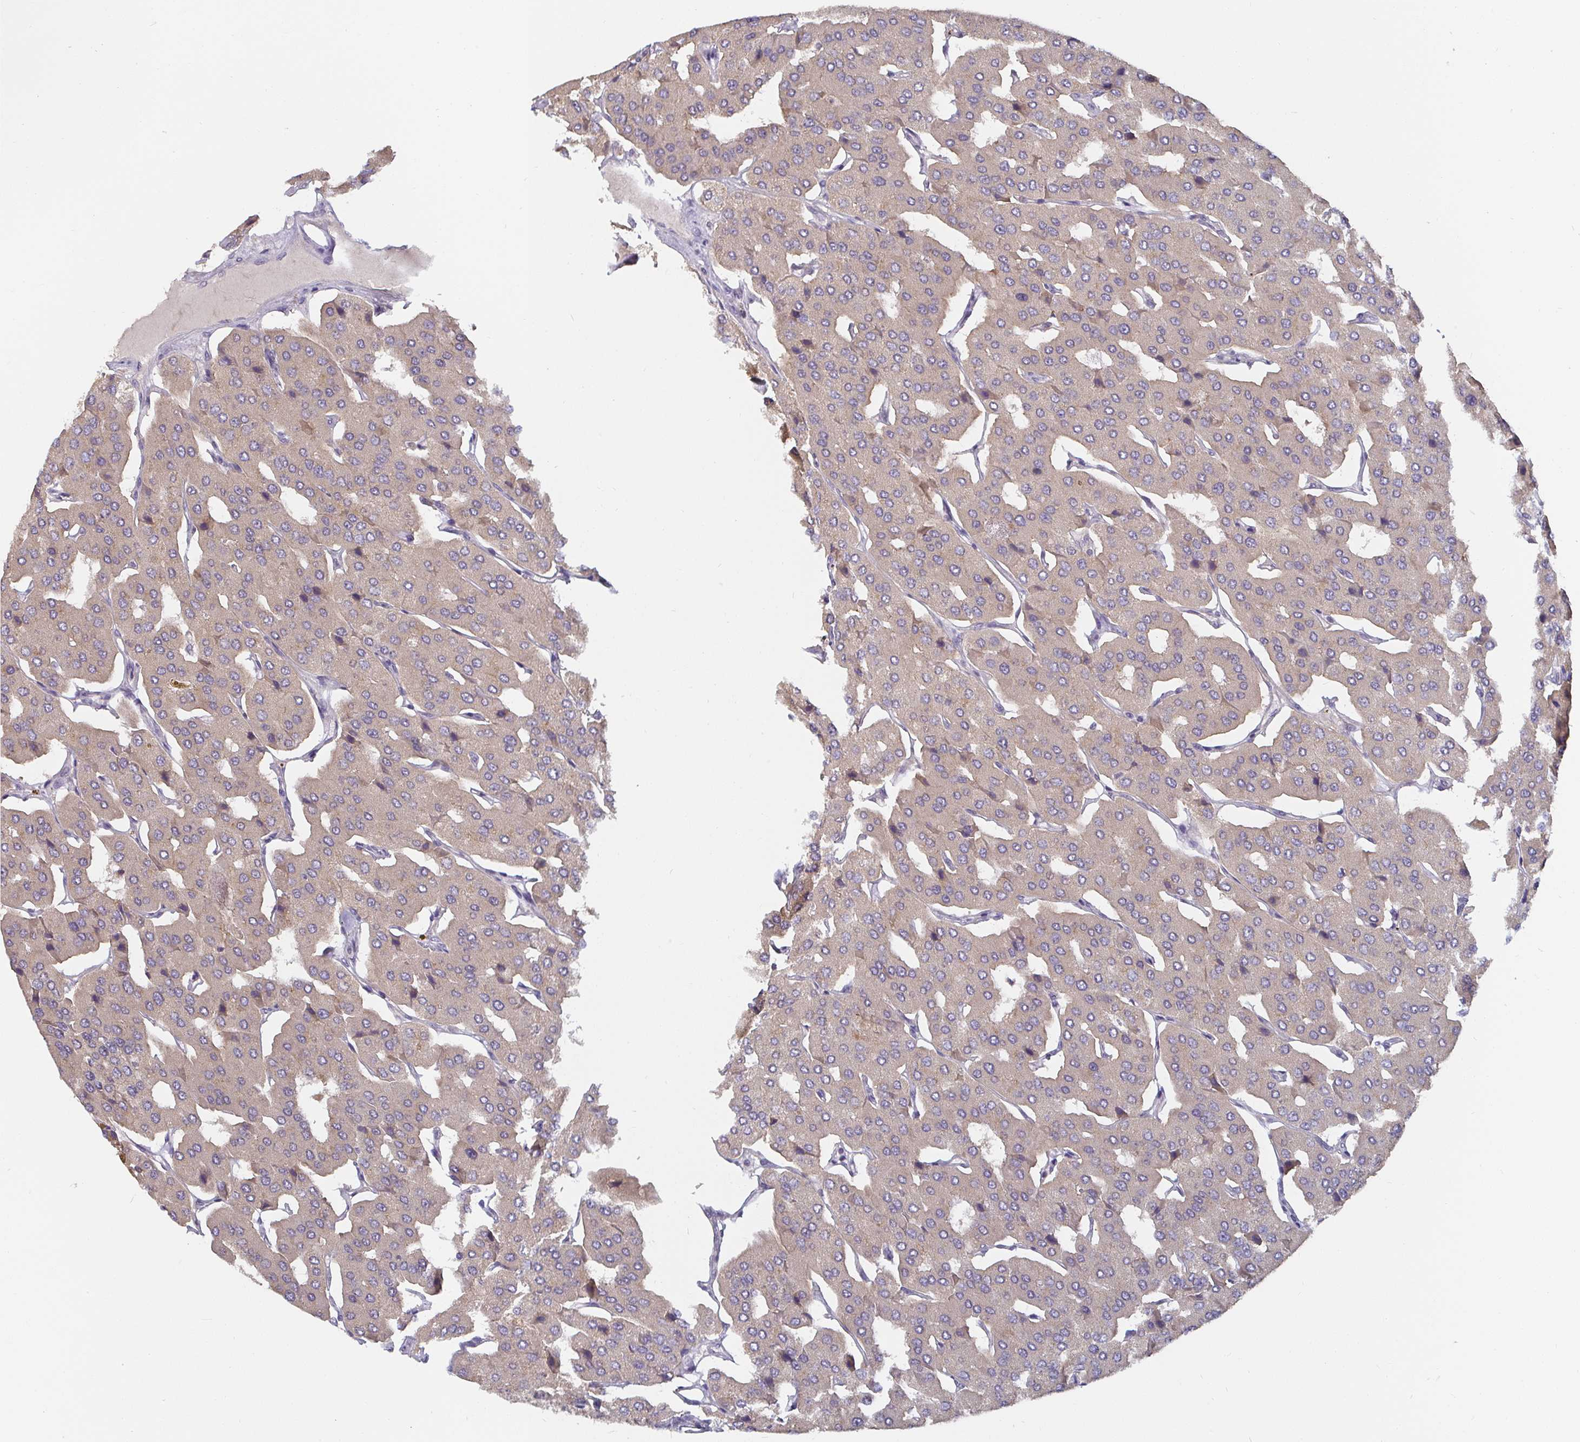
{"staining": {"intensity": "negative", "quantity": "none", "location": "none"}, "tissue": "parathyroid gland", "cell_type": "Glandular cells", "image_type": "normal", "snomed": [{"axis": "morphology", "description": "Normal tissue, NOS"}, {"axis": "morphology", "description": "Adenoma, NOS"}, {"axis": "topography", "description": "Parathyroid gland"}], "caption": "Immunohistochemistry histopathology image of normal parathyroid gland: parathyroid gland stained with DAB (3,3'-diaminobenzidine) demonstrates no significant protein expression in glandular cells. (DAB IHC, high magnification).", "gene": "CDH18", "patient": {"sex": "female", "age": 86}}